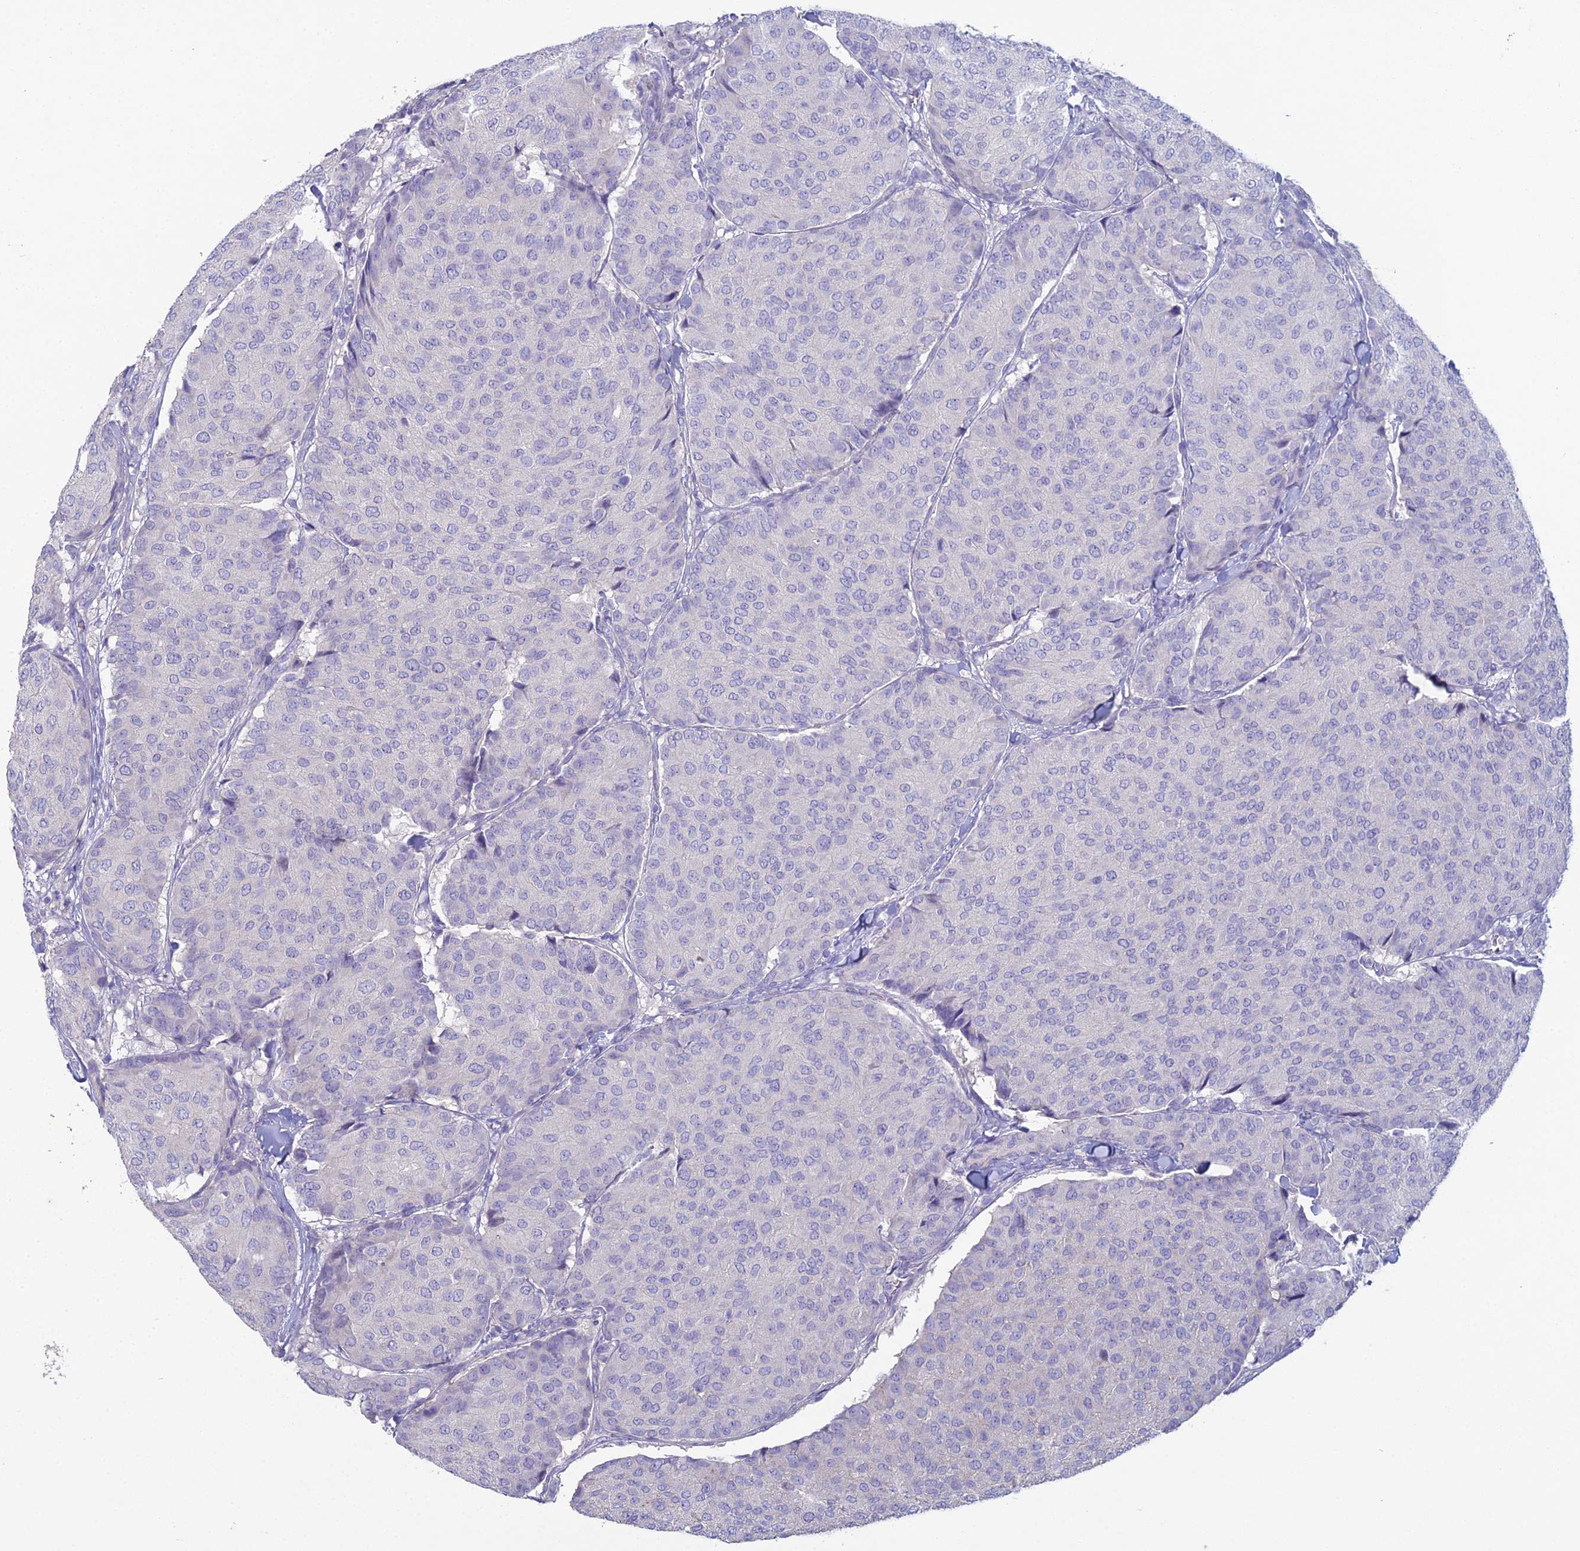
{"staining": {"intensity": "negative", "quantity": "none", "location": "none"}, "tissue": "breast cancer", "cell_type": "Tumor cells", "image_type": "cancer", "snomed": [{"axis": "morphology", "description": "Duct carcinoma"}, {"axis": "topography", "description": "Breast"}], "caption": "This is a photomicrograph of immunohistochemistry staining of intraductal carcinoma (breast), which shows no expression in tumor cells.", "gene": "NCAM1", "patient": {"sex": "female", "age": 75}}